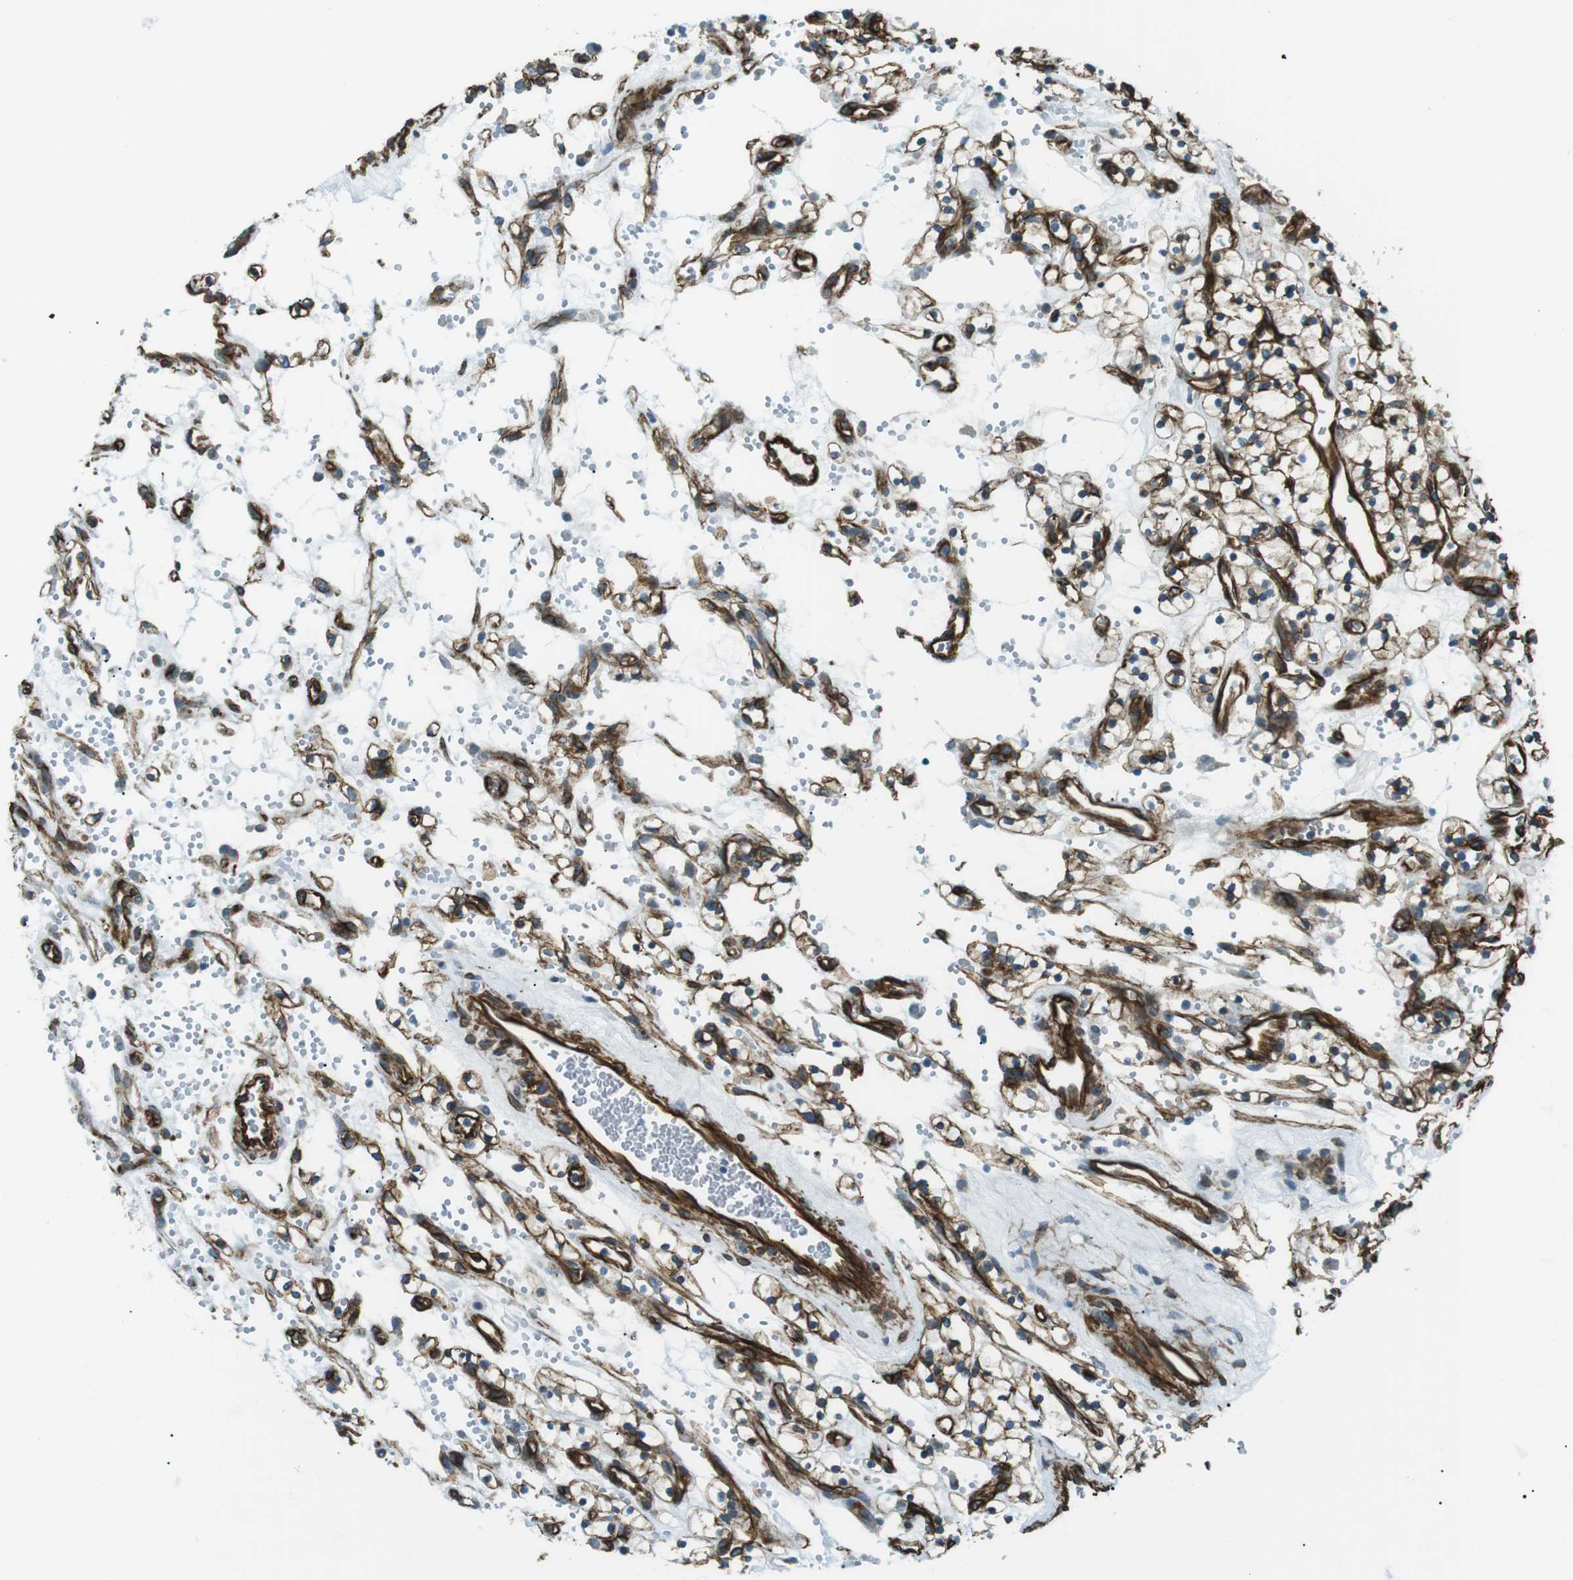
{"staining": {"intensity": "moderate", "quantity": ">75%", "location": "cytoplasmic/membranous"}, "tissue": "renal cancer", "cell_type": "Tumor cells", "image_type": "cancer", "snomed": [{"axis": "morphology", "description": "Adenocarcinoma, NOS"}, {"axis": "topography", "description": "Kidney"}], "caption": "A high-resolution photomicrograph shows IHC staining of renal cancer (adenocarcinoma), which displays moderate cytoplasmic/membranous staining in about >75% of tumor cells.", "gene": "ODR4", "patient": {"sex": "female", "age": 57}}